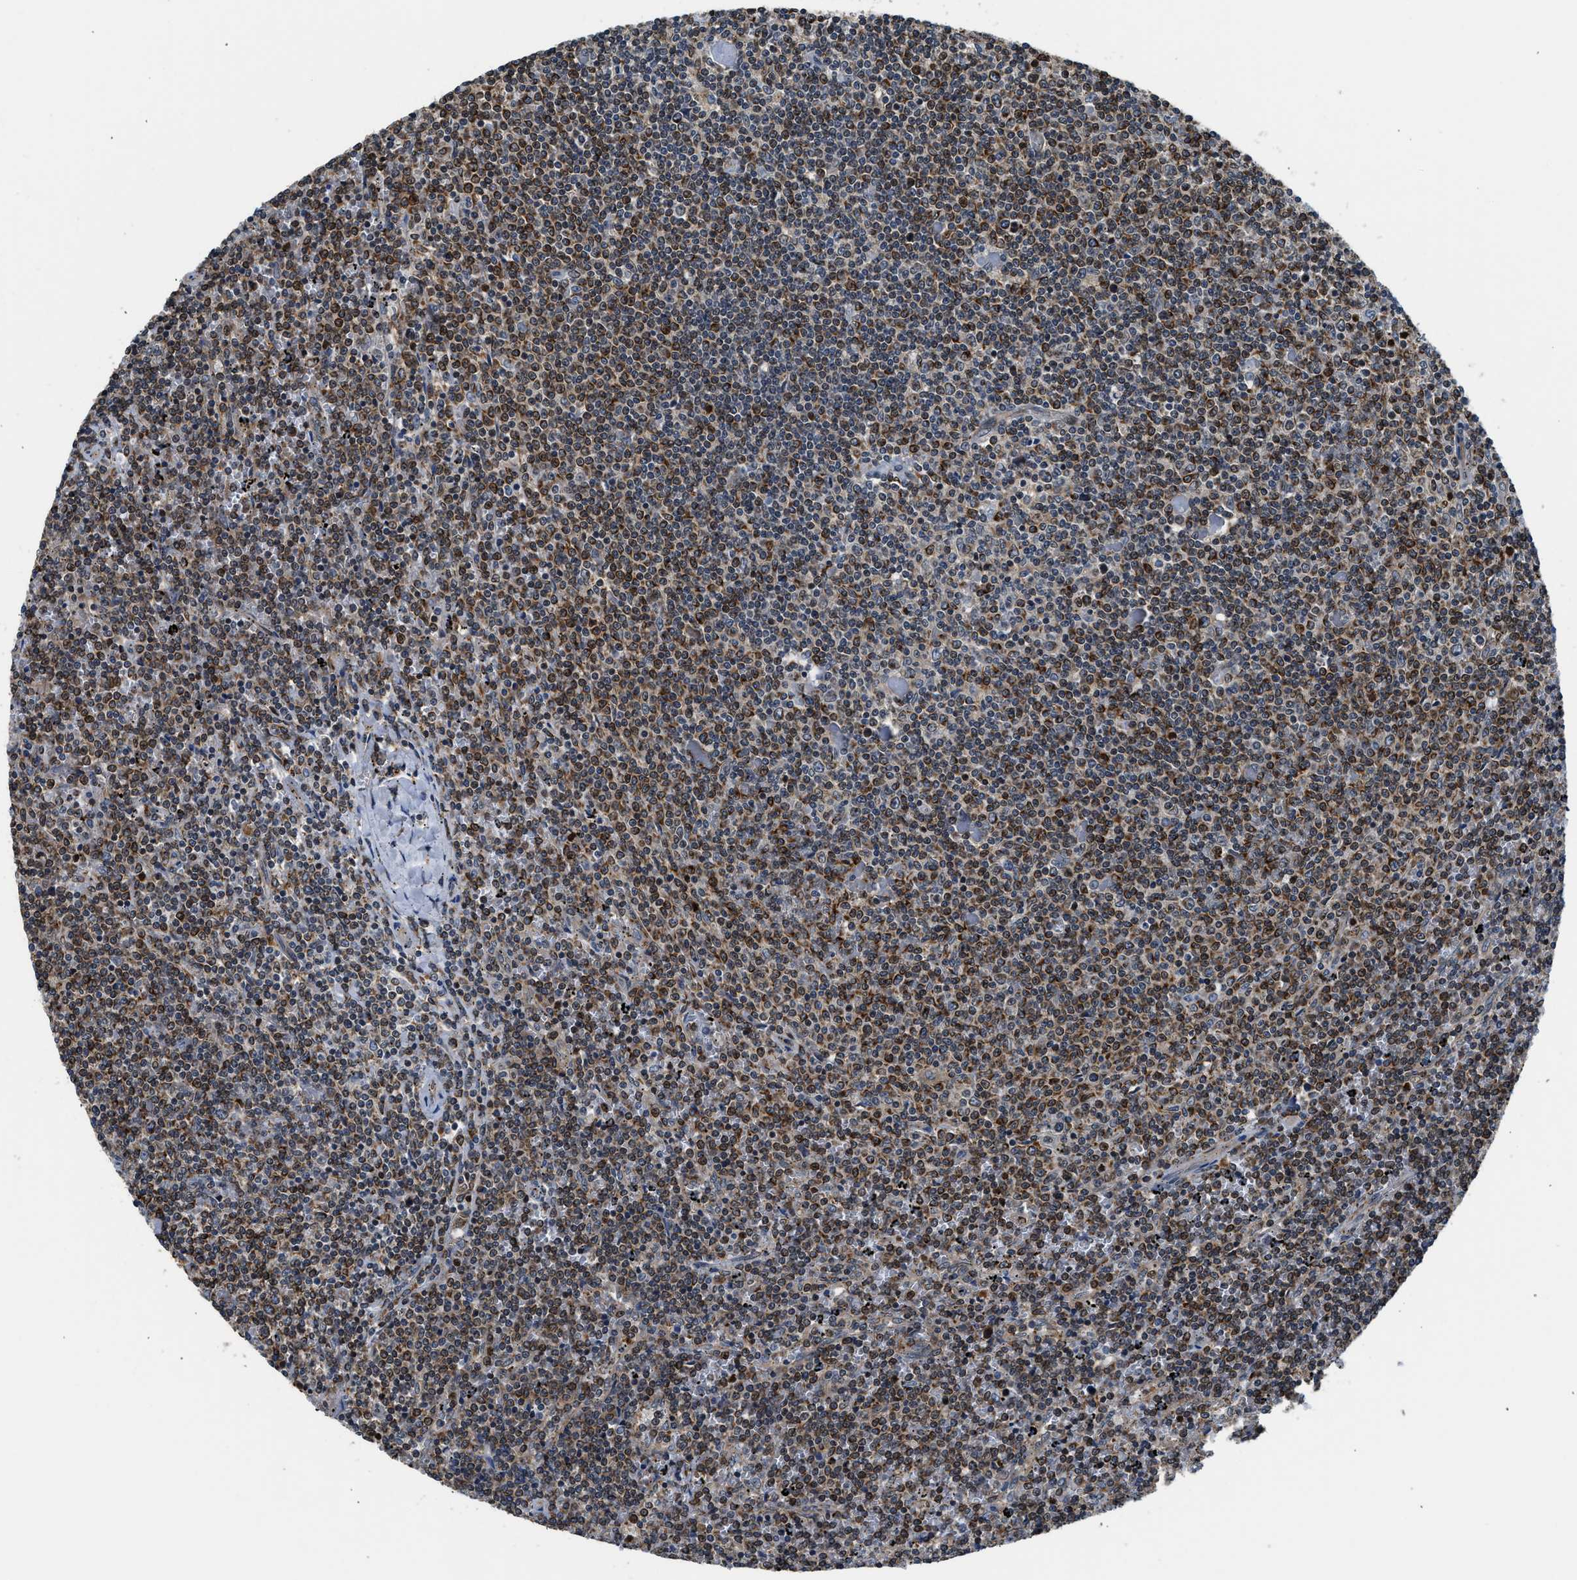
{"staining": {"intensity": "moderate", "quantity": "<25%", "location": "cytoplasmic/membranous"}, "tissue": "lymphoma", "cell_type": "Tumor cells", "image_type": "cancer", "snomed": [{"axis": "morphology", "description": "Malignant lymphoma, non-Hodgkin's type, Low grade"}, {"axis": "topography", "description": "Spleen"}], "caption": "This is a histology image of immunohistochemistry staining of lymphoma, which shows moderate positivity in the cytoplasmic/membranous of tumor cells.", "gene": "RETREG3", "patient": {"sex": "female", "age": 50}}